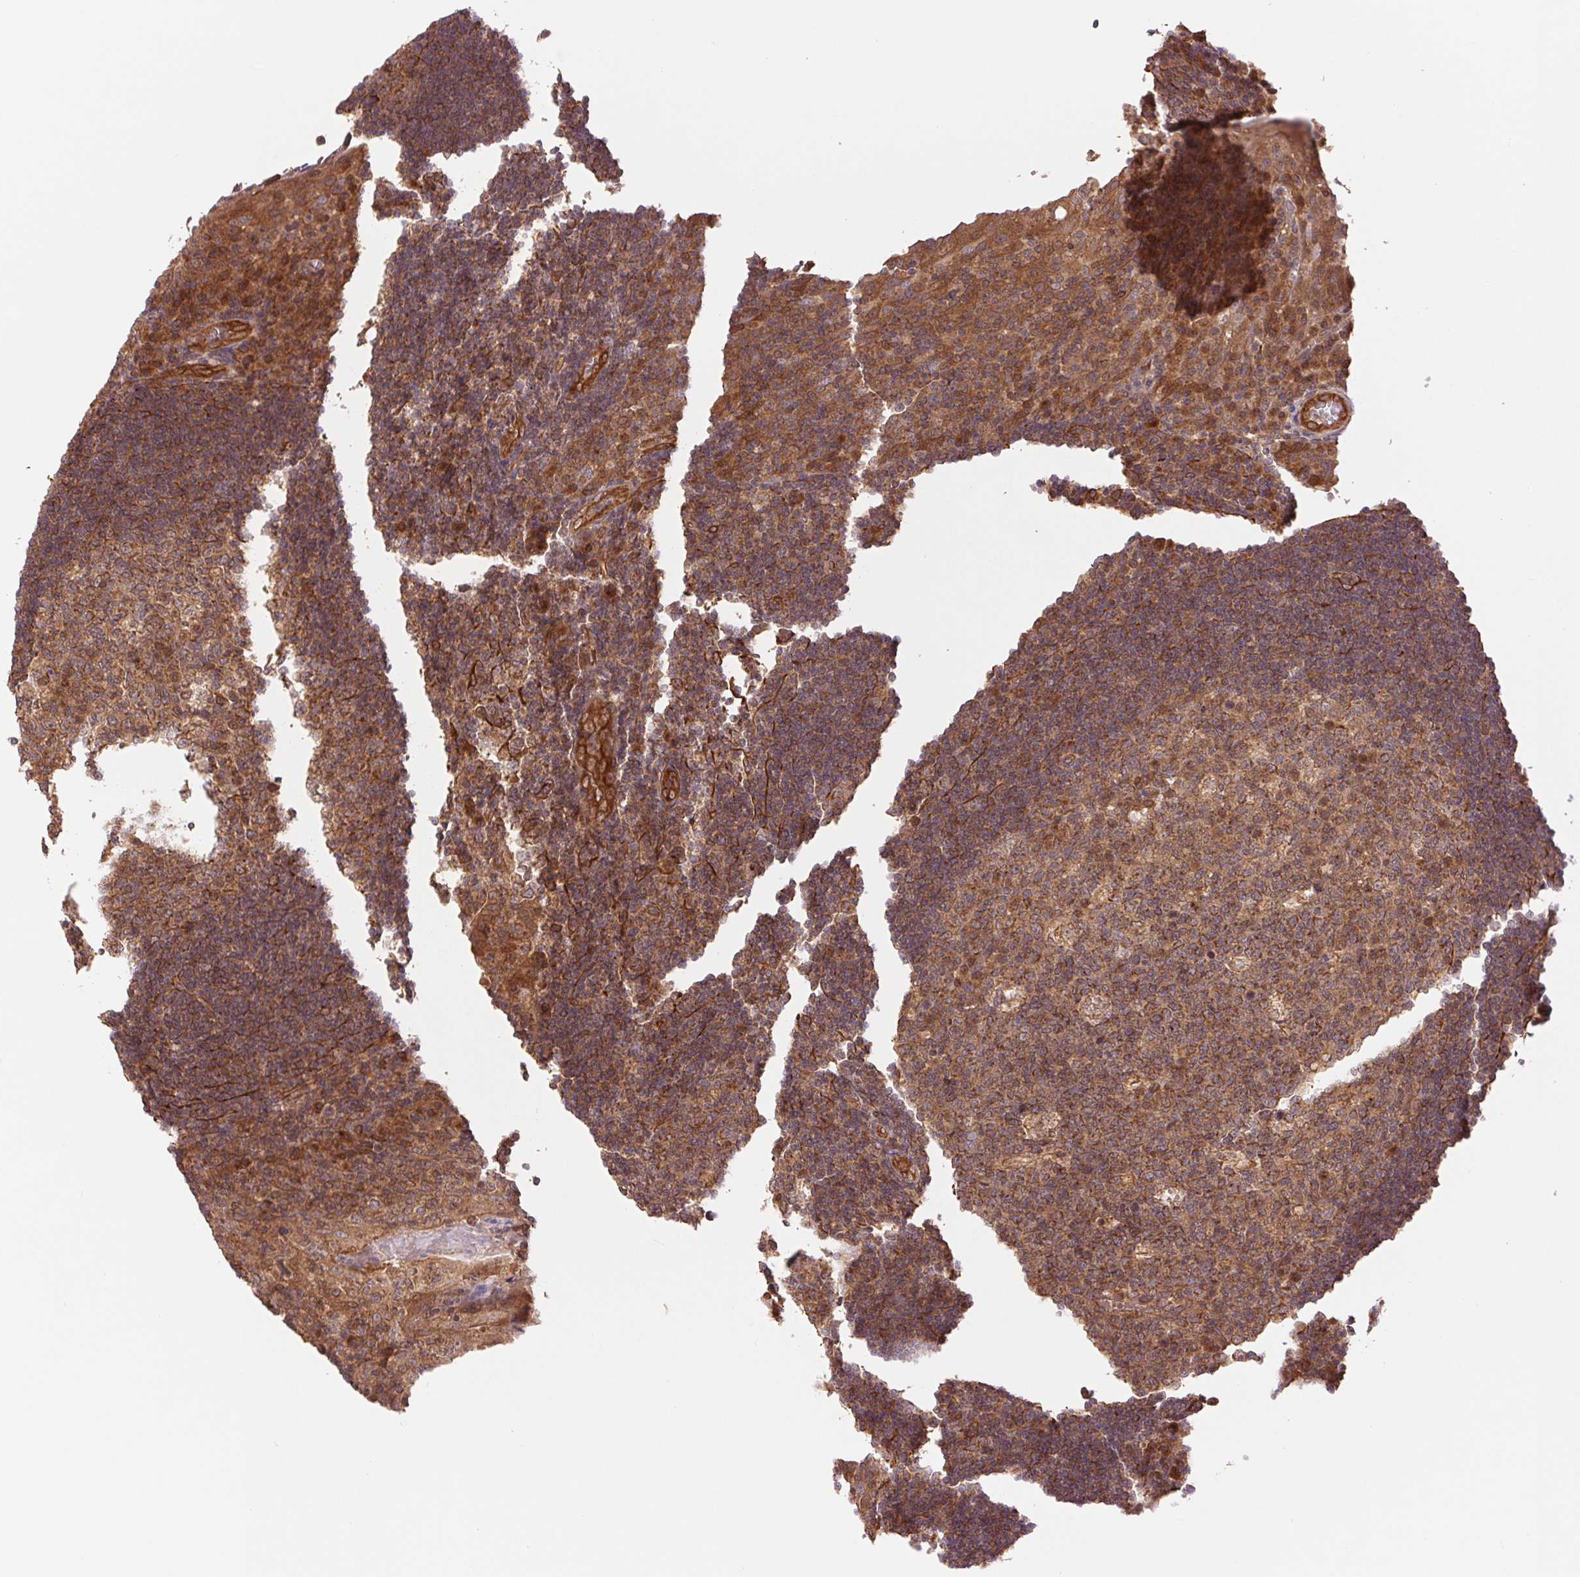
{"staining": {"intensity": "strong", "quantity": "25%-75%", "location": "cytoplasmic/membranous"}, "tissue": "tonsil", "cell_type": "Germinal center cells", "image_type": "normal", "snomed": [{"axis": "morphology", "description": "Normal tissue, NOS"}, {"axis": "topography", "description": "Tonsil"}], "caption": "The histopathology image demonstrates staining of normal tonsil, revealing strong cytoplasmic/membranous protein expression (brown color) within germinal center cells. The staining was performed using DAB (3,3'-diaminobenzidine) to visualize the protein expression in brown, while the nuclei were stained in blue with hematoxylin (Magnification: 20x).", "gene": "STARD7", "patient": {"sex": "male", "age": 17}}